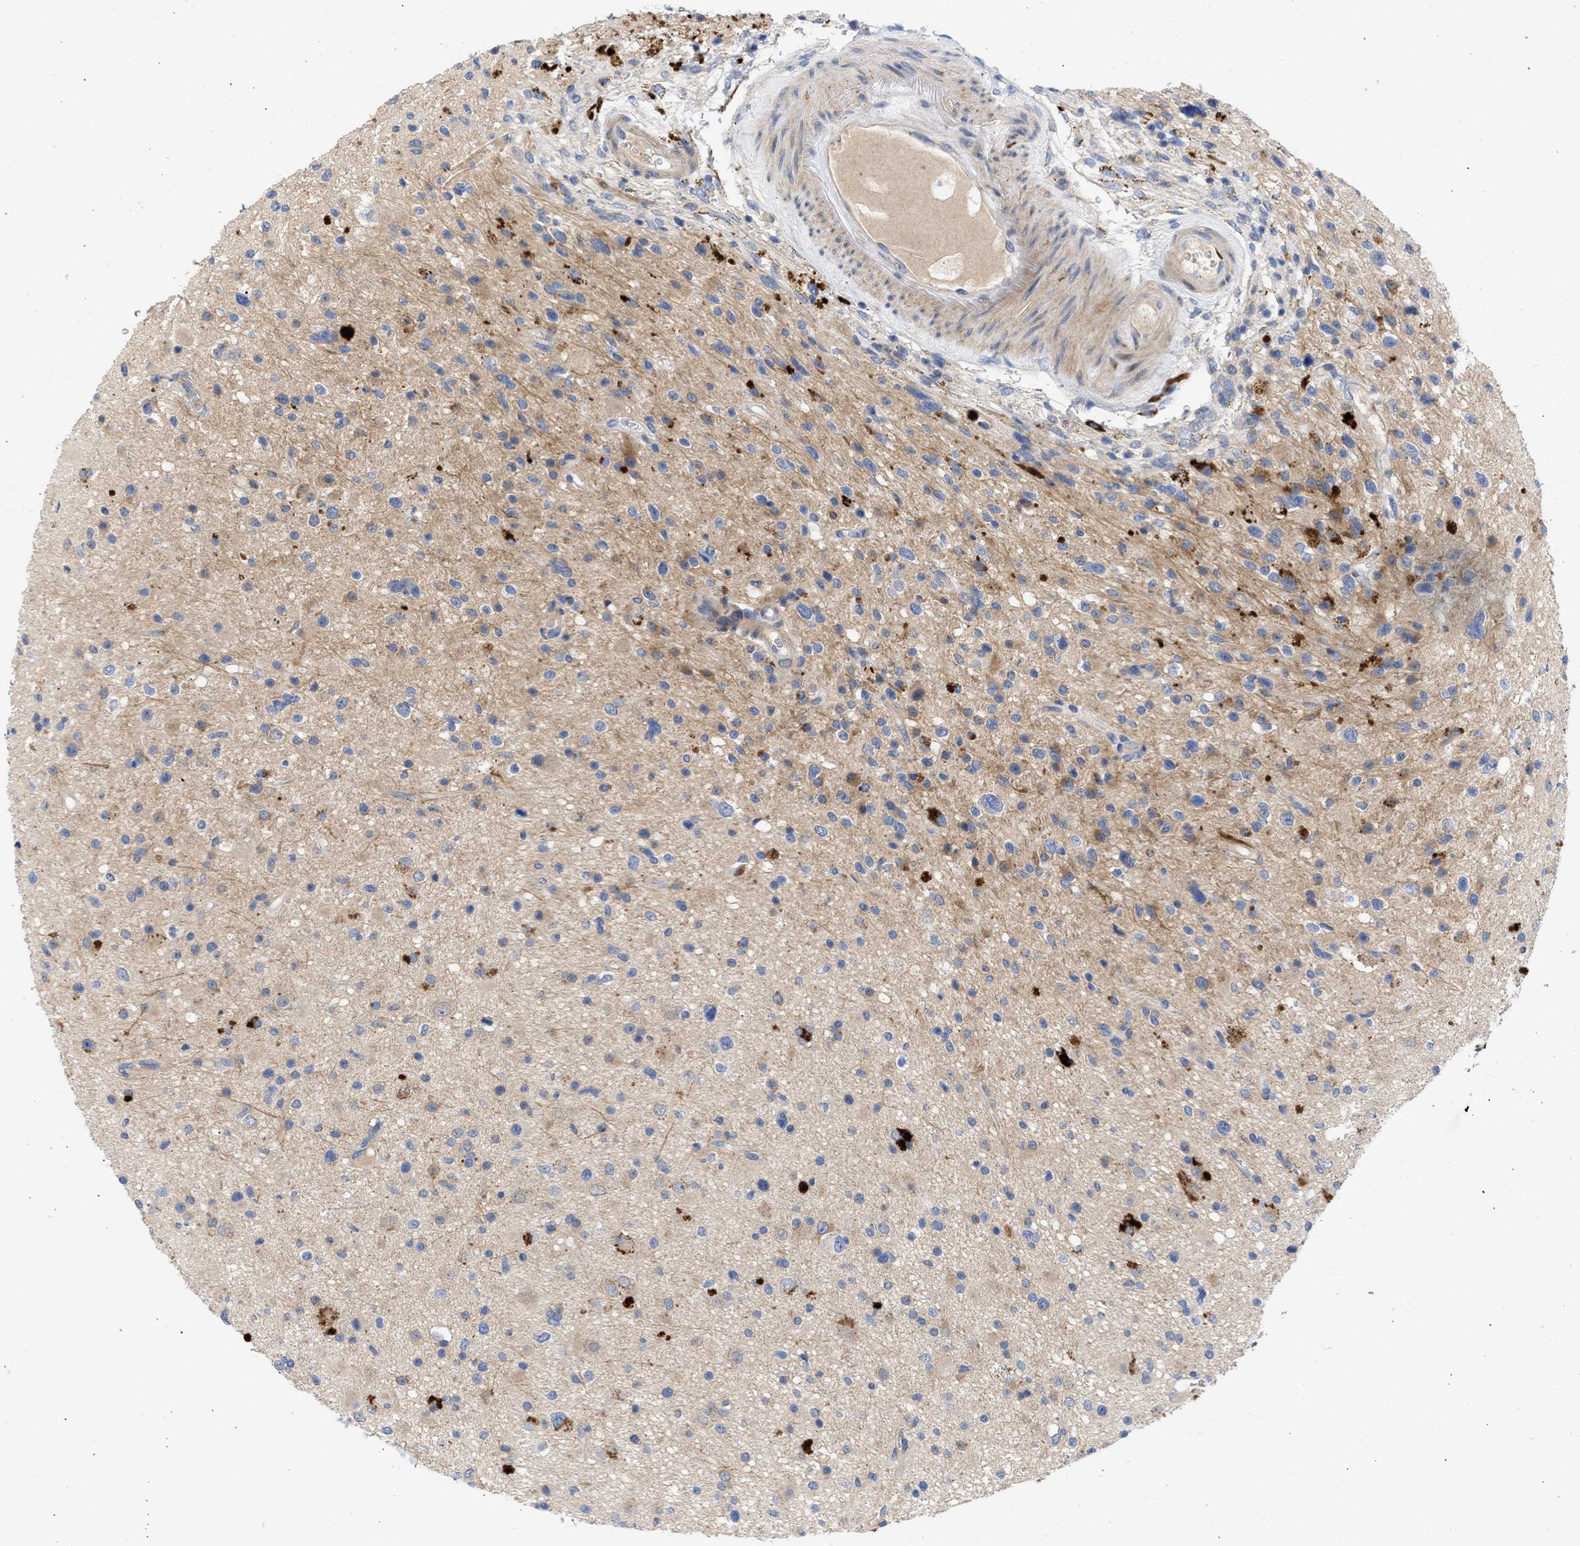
{"staining": {"intensity": "negative", "quantity": "none", "location": "none"}, "tissue": "glioma", "cell_type": "Tumor cells", "image_type": "cancer", "snomed": [{"axis": "morphology", "description": "Glioma, malignant, High grade"}, {"axis": "topography", "description": "Brain"}], "caption": "The micrograph exhibits no significant positivity in tumor cells of glioma.", "gene": "ARHGEF4", "patient": {"sex": "male", "age": 33}}